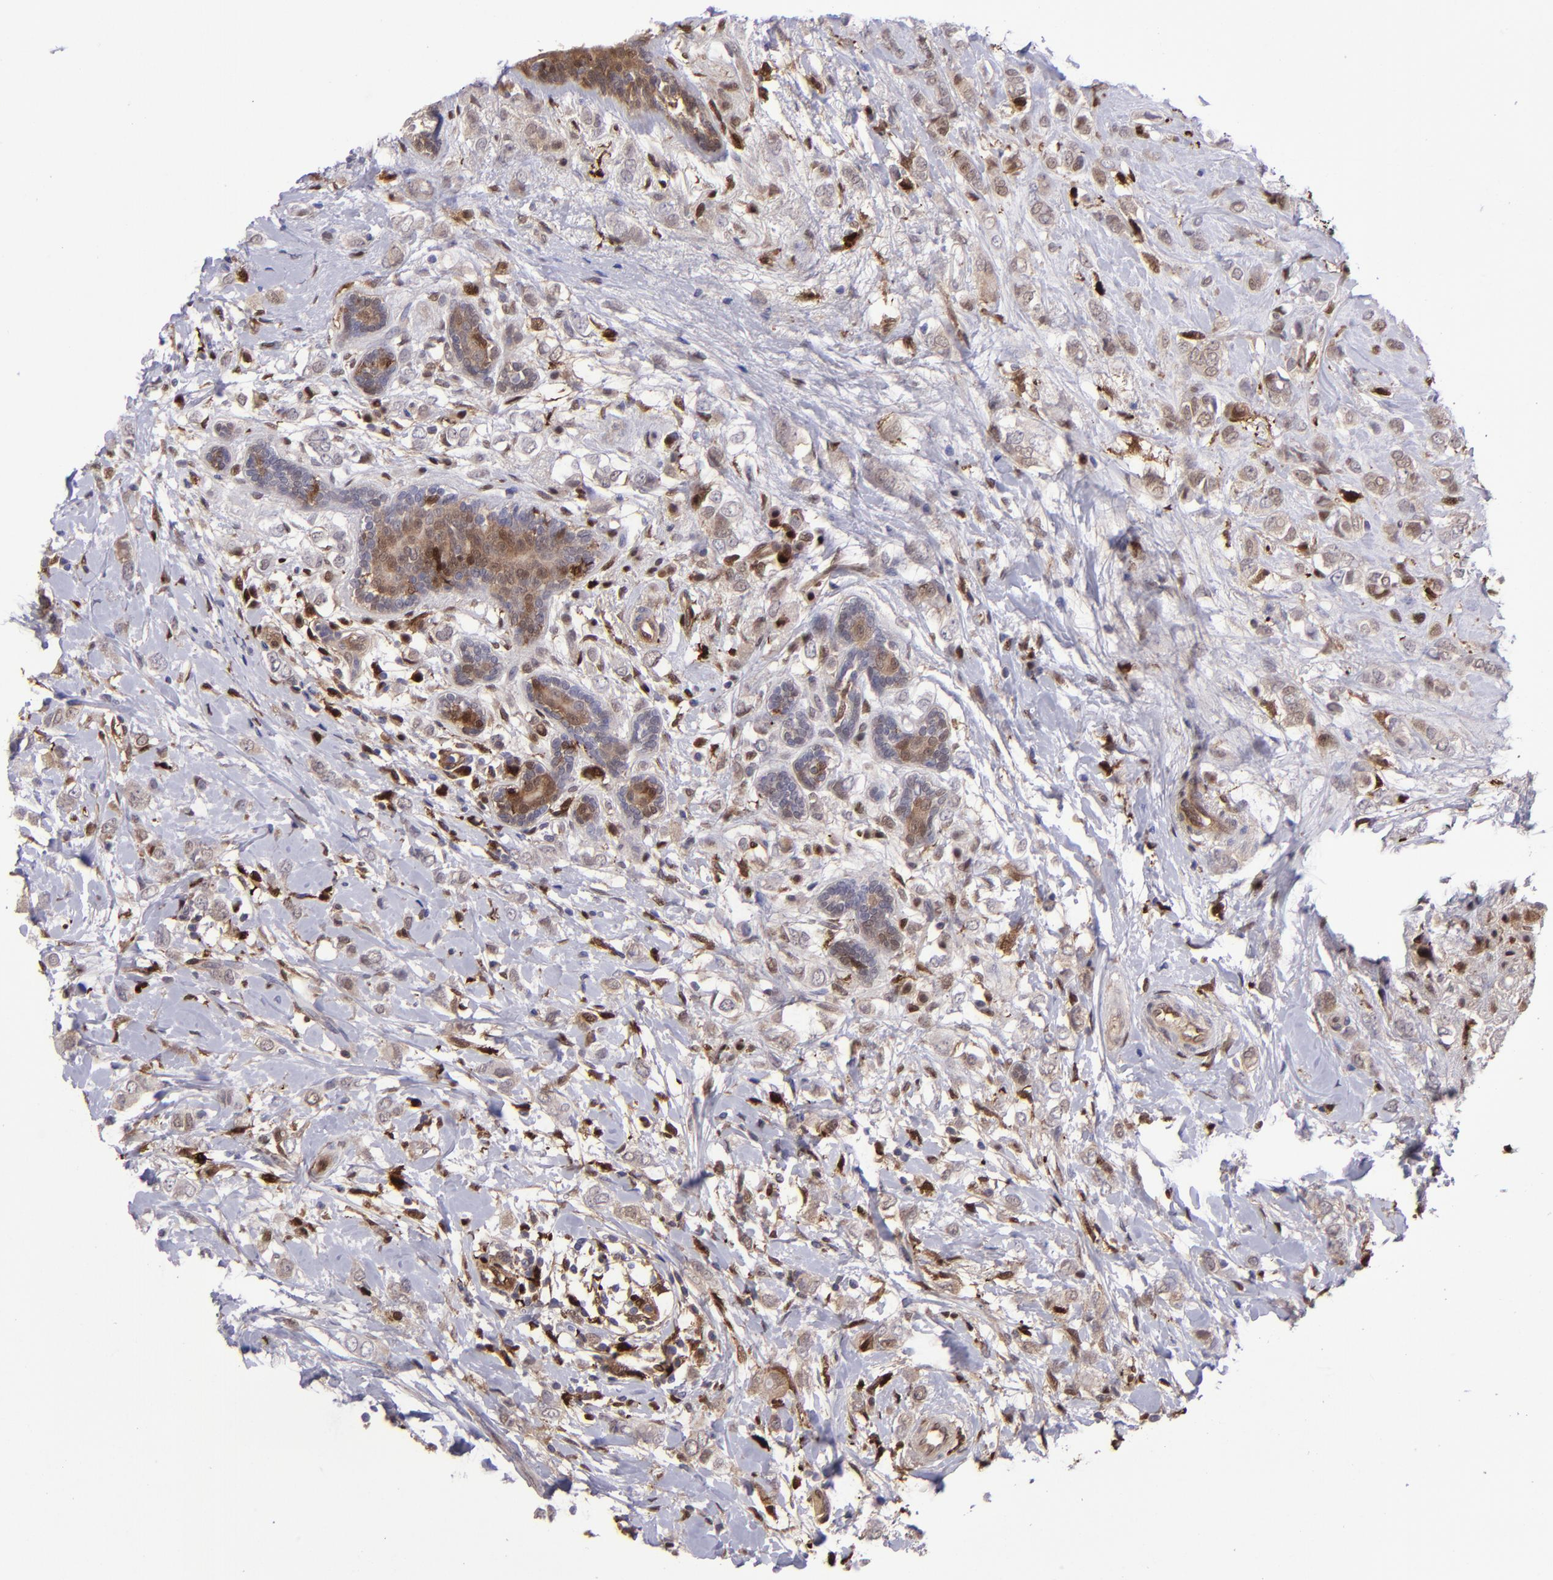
{"staining": {"intensity": "weak", "quantity": ">75%", "location": "cytoplasmic/membranous,nuclear"}, "tissue": "breast cancer", "cell_type": "Tumor cells", "image_type": "cancer", "snomed": [{"axis": "morphology", "description": "Normal tissue, NOS"}, {"axis": "morphology", "description": "Lobular carcinoma"}, {"axis": "topography", "description": "Breast"}], "caption": "Breast lobular carcinoma stained with DAB (3,3'-diaminobenzidine) immunohistochemistry (IHC) demonstrates low levels of weak cytoplasmic/membranous and nuclear staining in about >75% of tumor cells.", "gene": "TYMP", "patient": {"sex": "female", "age": 47}}